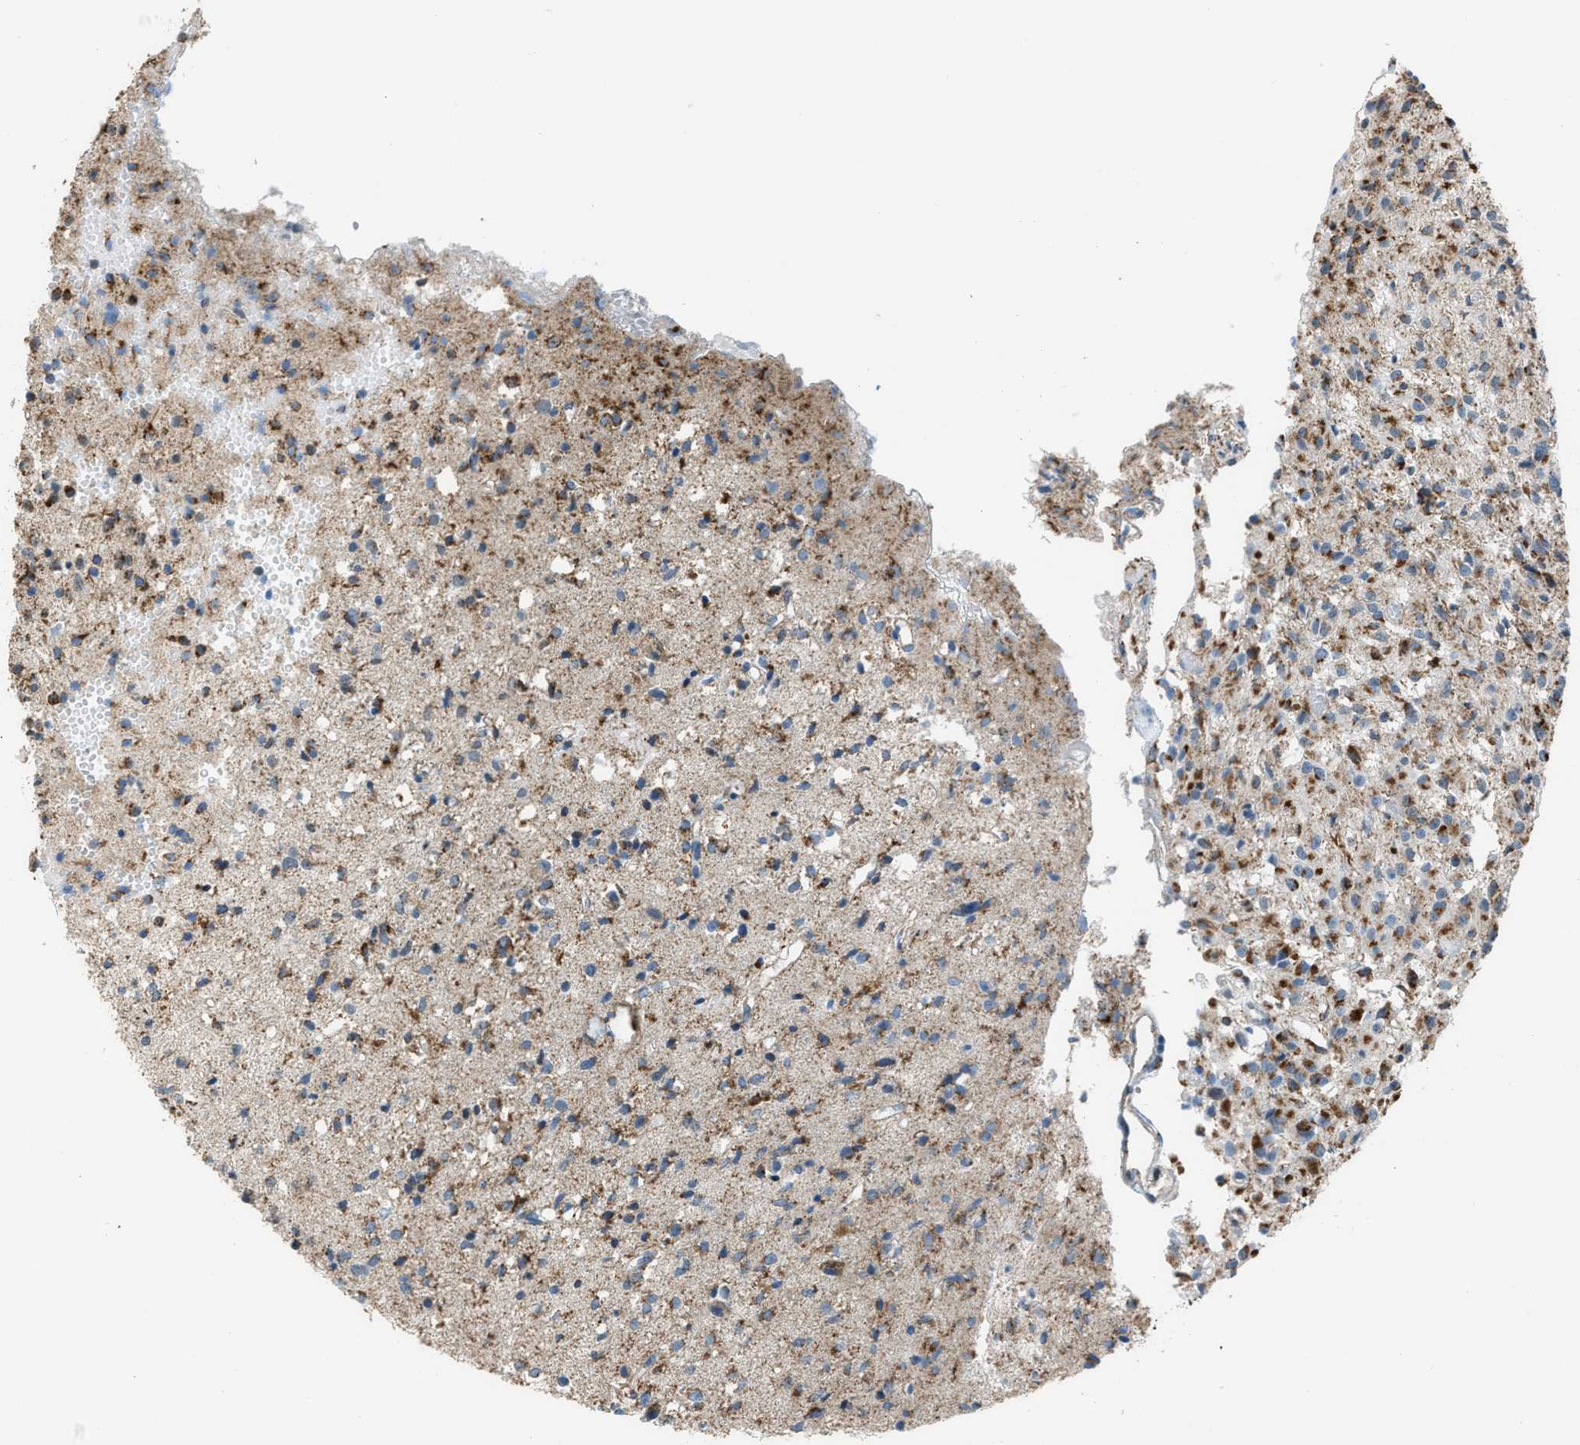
{"staining": {"intensity": "moderate", "quantity": ">75%", "location": "cytoplasmic/membranous"}, "tissue": "glioma", "cell_type": "Tumor cells", "image_type": "cancer", "snomed": [{"axis": "morphology", "description": "Glioma, malignant, High grade"}, {"axis": "topography", "description": "Brain"}], "caption": "Immunohistochemistry histopathology image of neoplastic tissue: malignant high-grade glioma stained using IHC shows medium levels of moderate protein expression localized specifically in the cytoplasmic/membranous of tumor cells, appearing as a cytoplasmic/membranous brown color.", "gene": "SMIM20", "patient": {"sex": "female", "age": 59}}